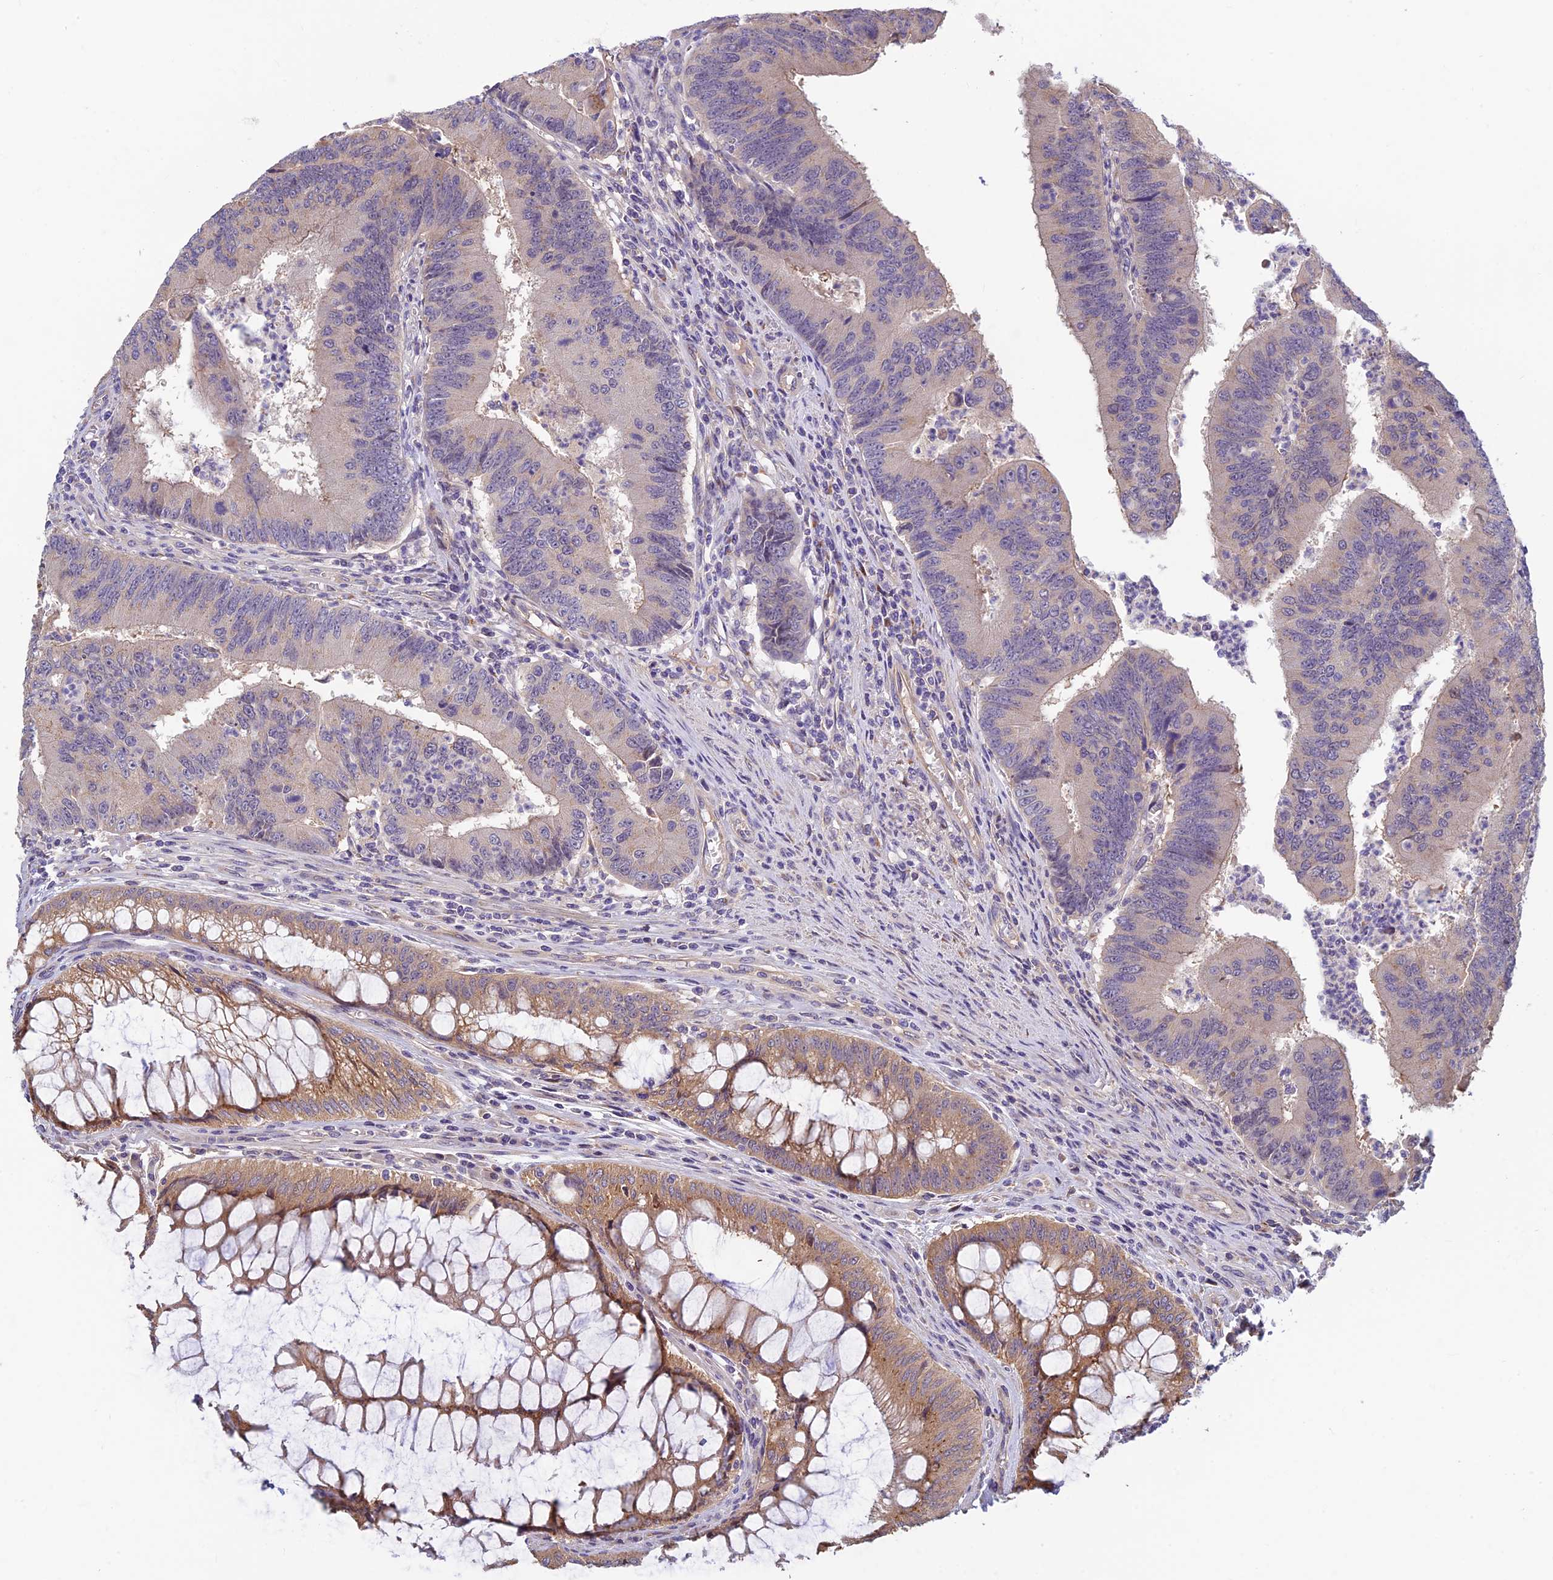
{"staining": {"intensity": "weak", "quantity": "<25%", "location": "cytoplasmic/membranous"}, "tissue": "colorectal cancer", "cell_type": "Tumor cells", "image_type": "cancer", "snomed": [{"axis": "morphology", "description": "Adenocarcinoma, NOS"}, {"axis": "topography", "description": "Colon"}], "caption": "This photomicrograph is of colorectal cancer stained with immunohistochemistry (IHC) to label a protein in brown with the nuclei are counter-stained blue. There is no positivity in tumor cells. (Stains: DAB (3,3'-diaminobenzidine) immunohistochemistry with hematoxylin counter stain, Microscopy: brightfield microscopy at high magnification).", "gene": "HECA", "patient": {"sex": "female", "age": 67}}